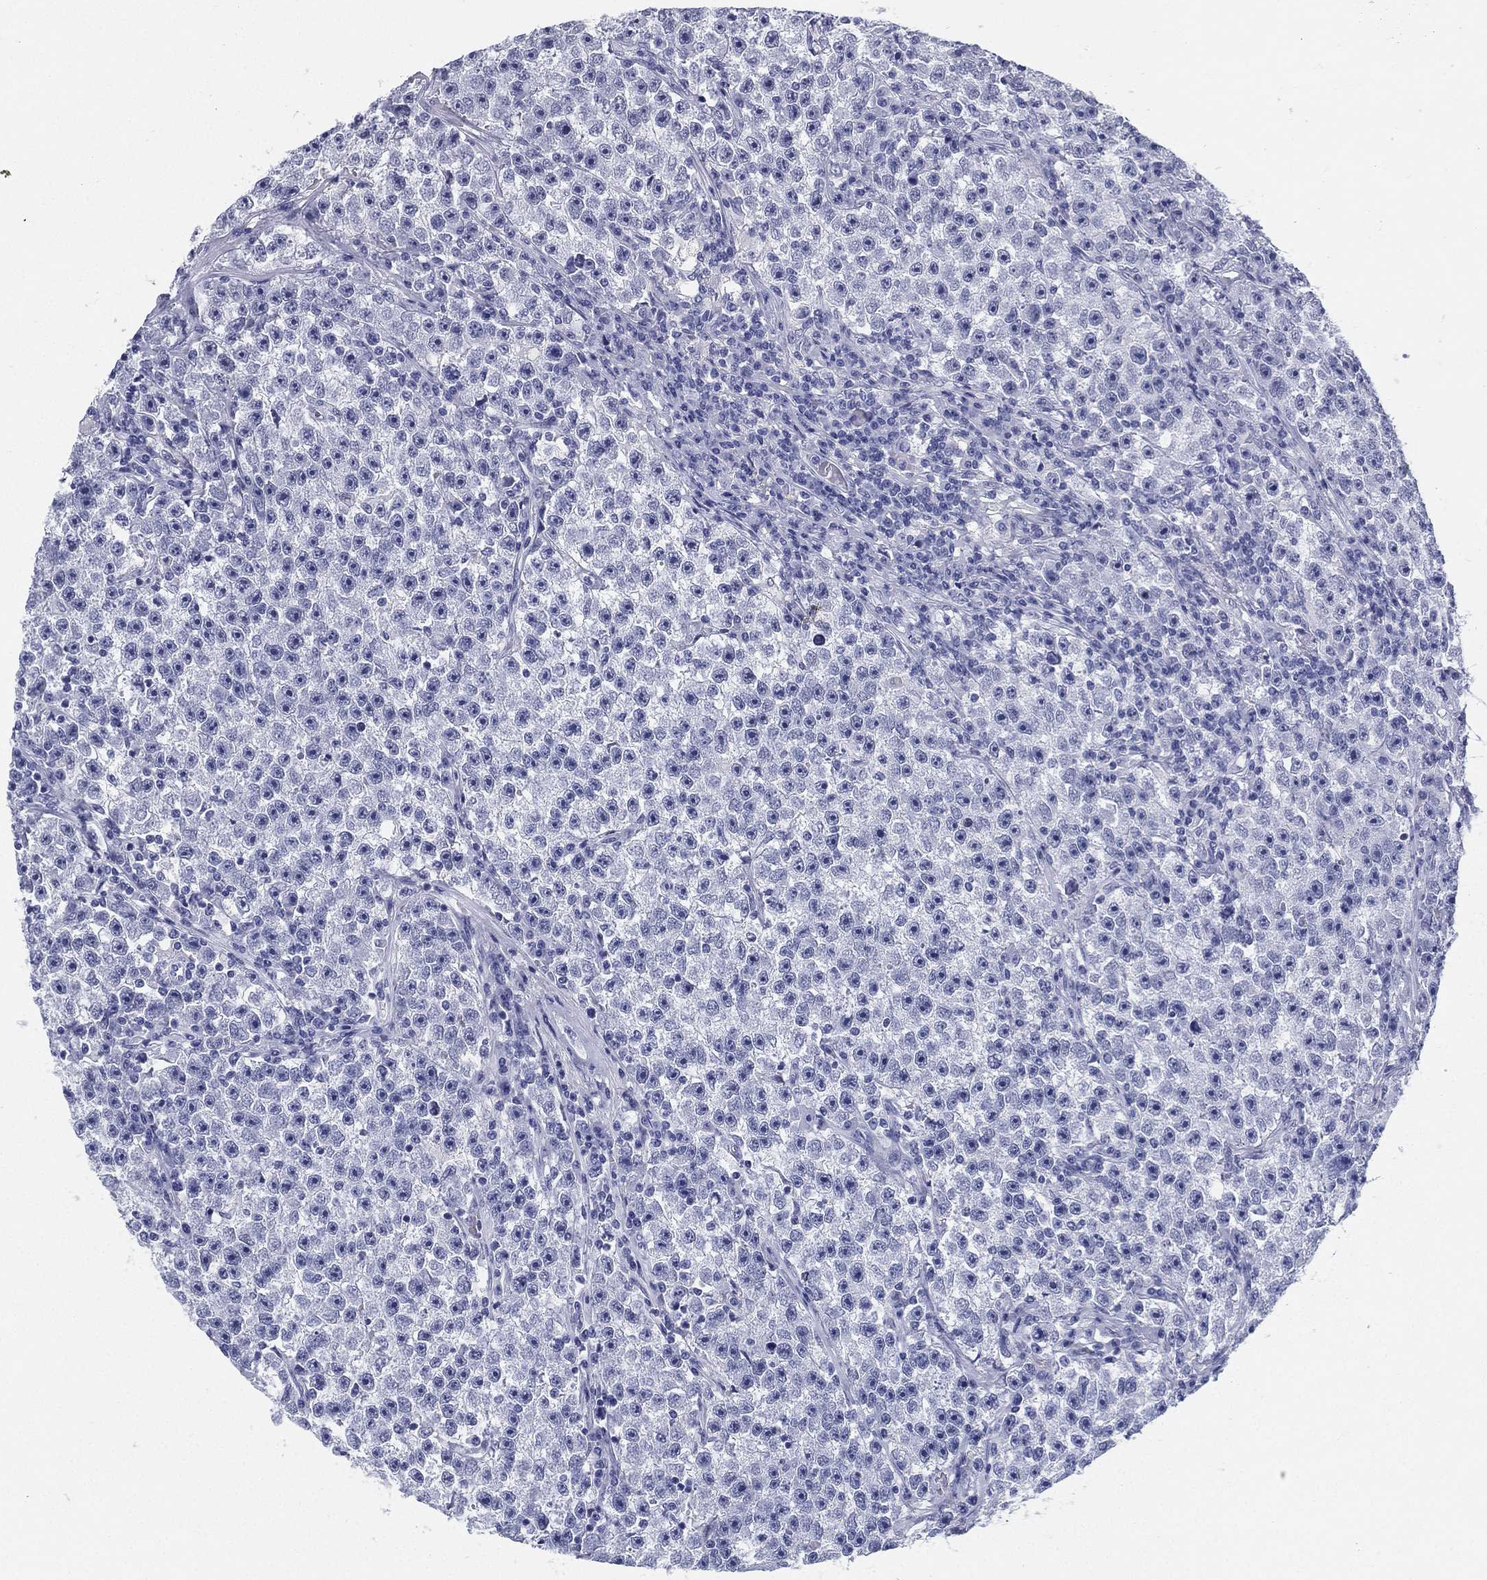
{"staining": {"intensity": "negative", "quantity": "none", "location": "none"}, "tissue": "testis cancer", "cell_type": "Tumor cells", "image_type": "cancer", "snomed": [{"axis": "morphology", "description": "Seminoma, NOS"}, {"axis": "topography", "description": "Testis"}], "caption": "Testis cancer (seminoma) was stained to show a protein in brown. There is no significant staining in tumor cells. Brightfield microscopy of IHC stained with DAB (brown) and hematoxylin (blue), captured at high magnification.", "gene": "ATP1B2", "patient": {"sex": "male", "age": 22}}